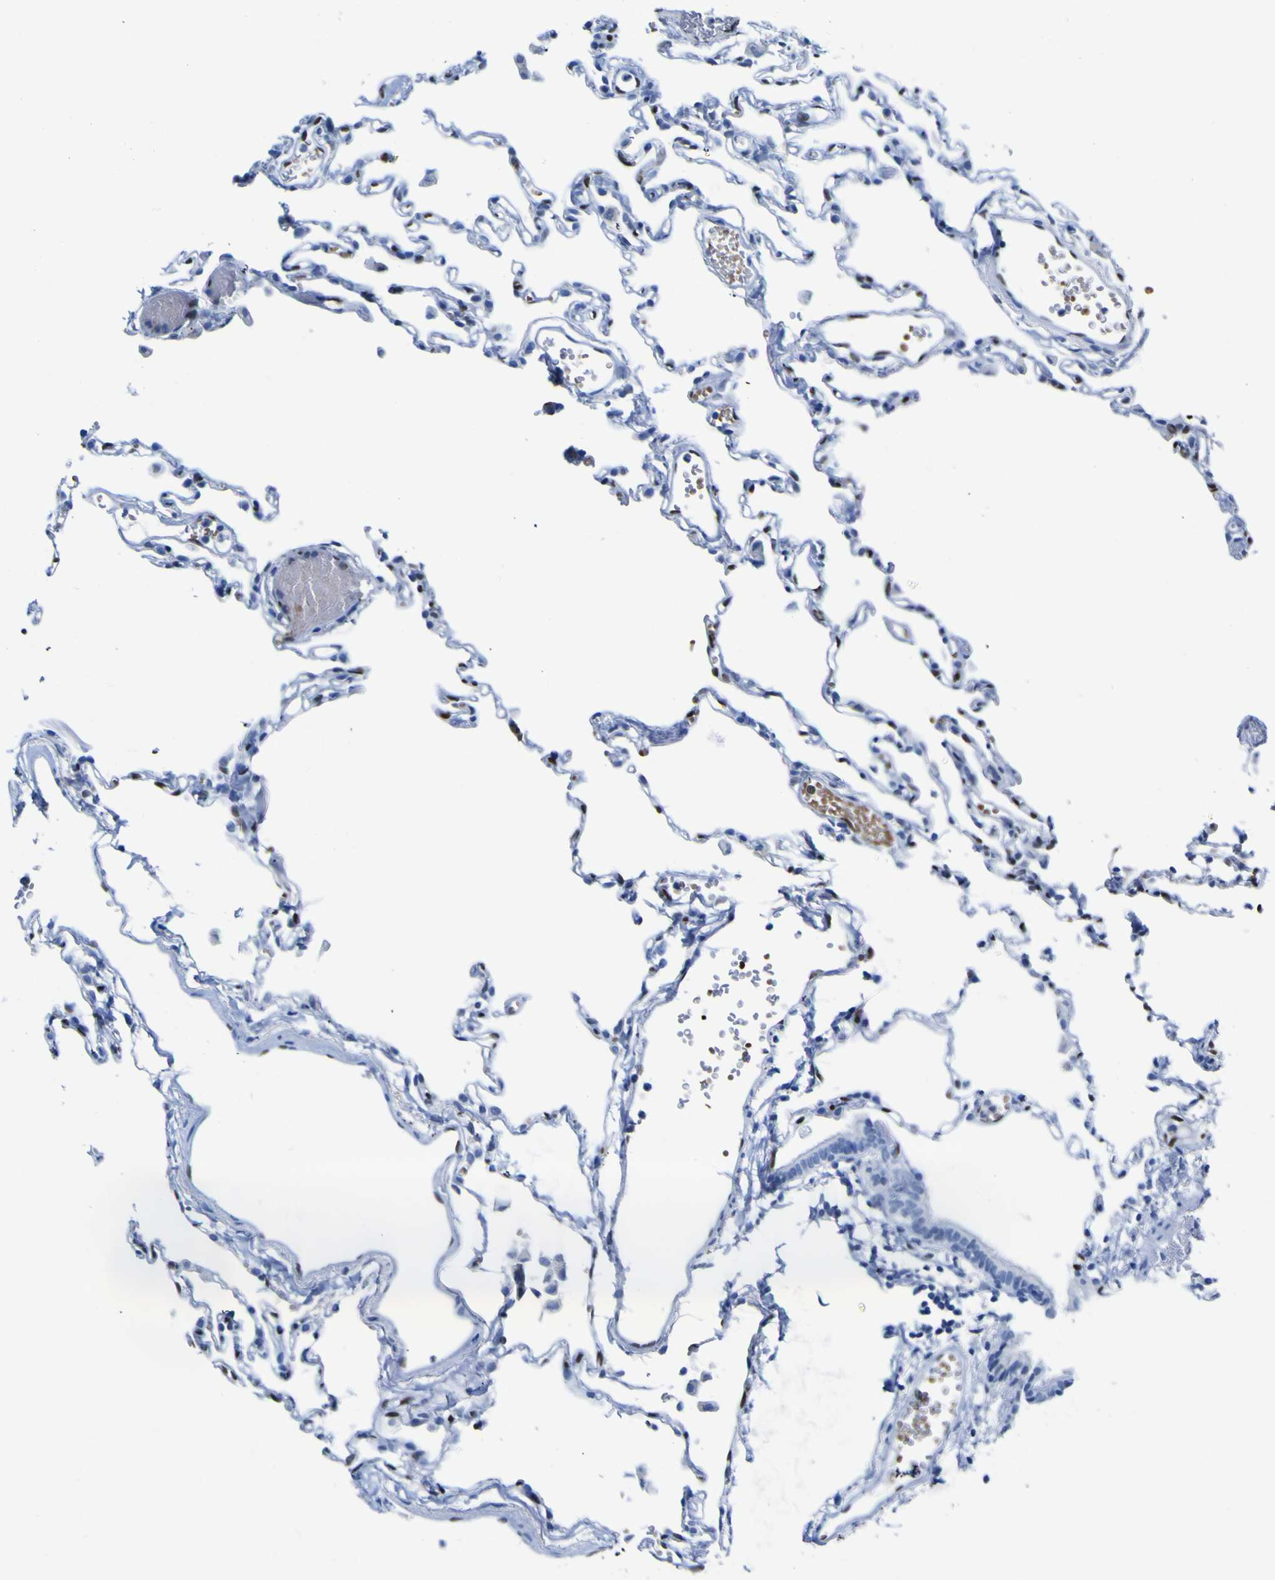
{"staining": {"intensity": "negative", "quantity": "none", "location": "none"}, "tissue": "lung", "cell_type": "Alveolar cells", "image_type": "normal", "snomed": [{"axis": "morphology", "description": "Normal tissue, NOS"}, {"axis": "topography", "description": "Lung"}], "caption": "The histopathology image demonstrates no staining of alveolar cells in unremarkable lung. (DAB (3,3'-diaminobenzidine) IHC with hematoxylin counter stain).", "gene": "DACH1", "patient": {"sex": "female", "age": 49}}